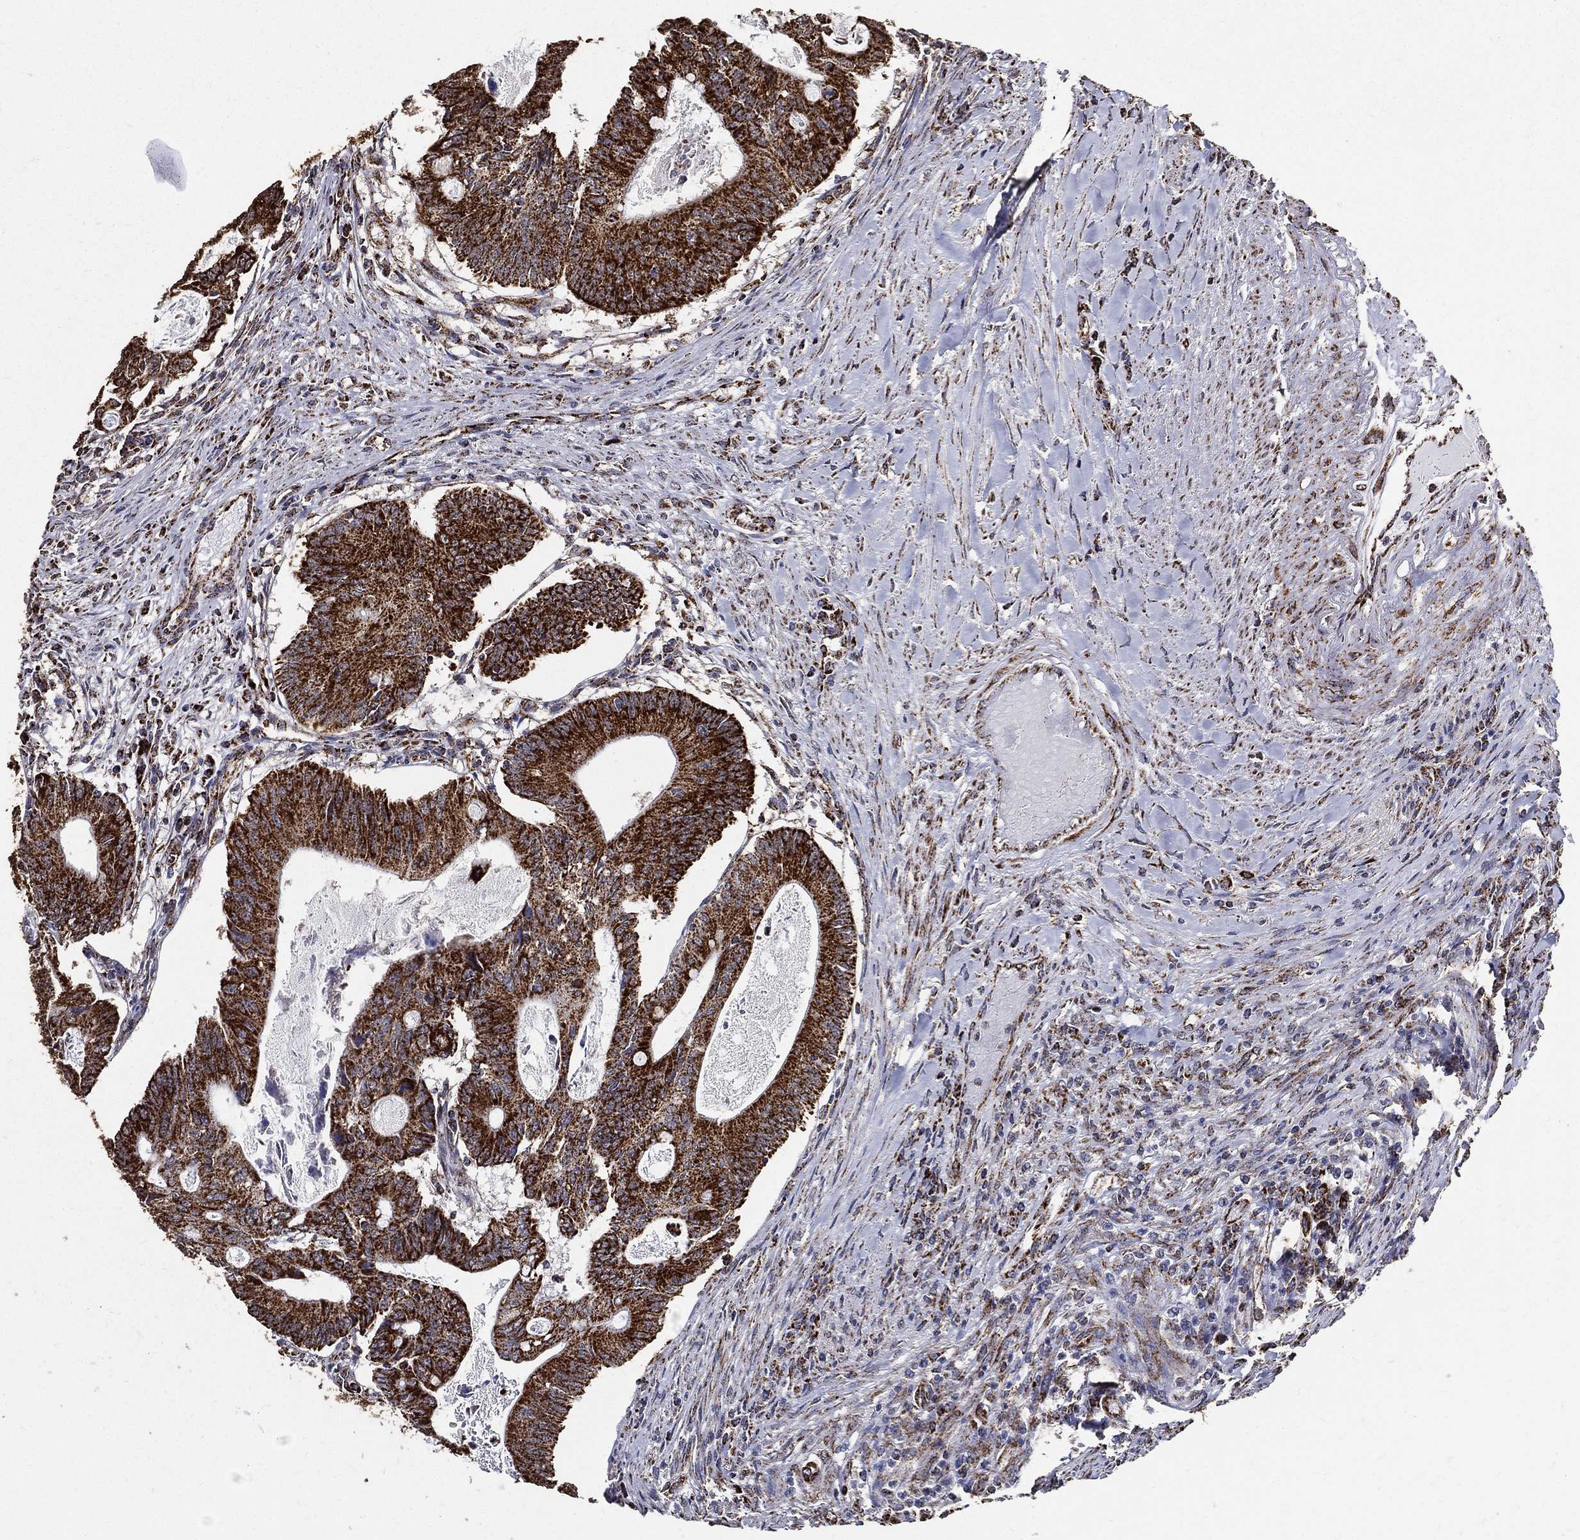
{"staining": {"intensity": "strong", "quantity": ">75%", "location": "cytoplasmic/membranous"}, "tissue": "colorectal cancer", "cell_type": "Tumor cells", "image_type": "cancer", "snomed": [{"axis": "morphology", "description": "Adenocarcinoma, NOS"}, {"axis": "topography", "description": "Colon"}], "caption": "A photomicrograph of colorectal cancer (adenocarcinoma) stained for a protein demonstrates strong cytoplasmic/membranous brown staining in tumor cells.", "gene": "NDUFAB1", "patient": {"sex": "female", "age": 70}}